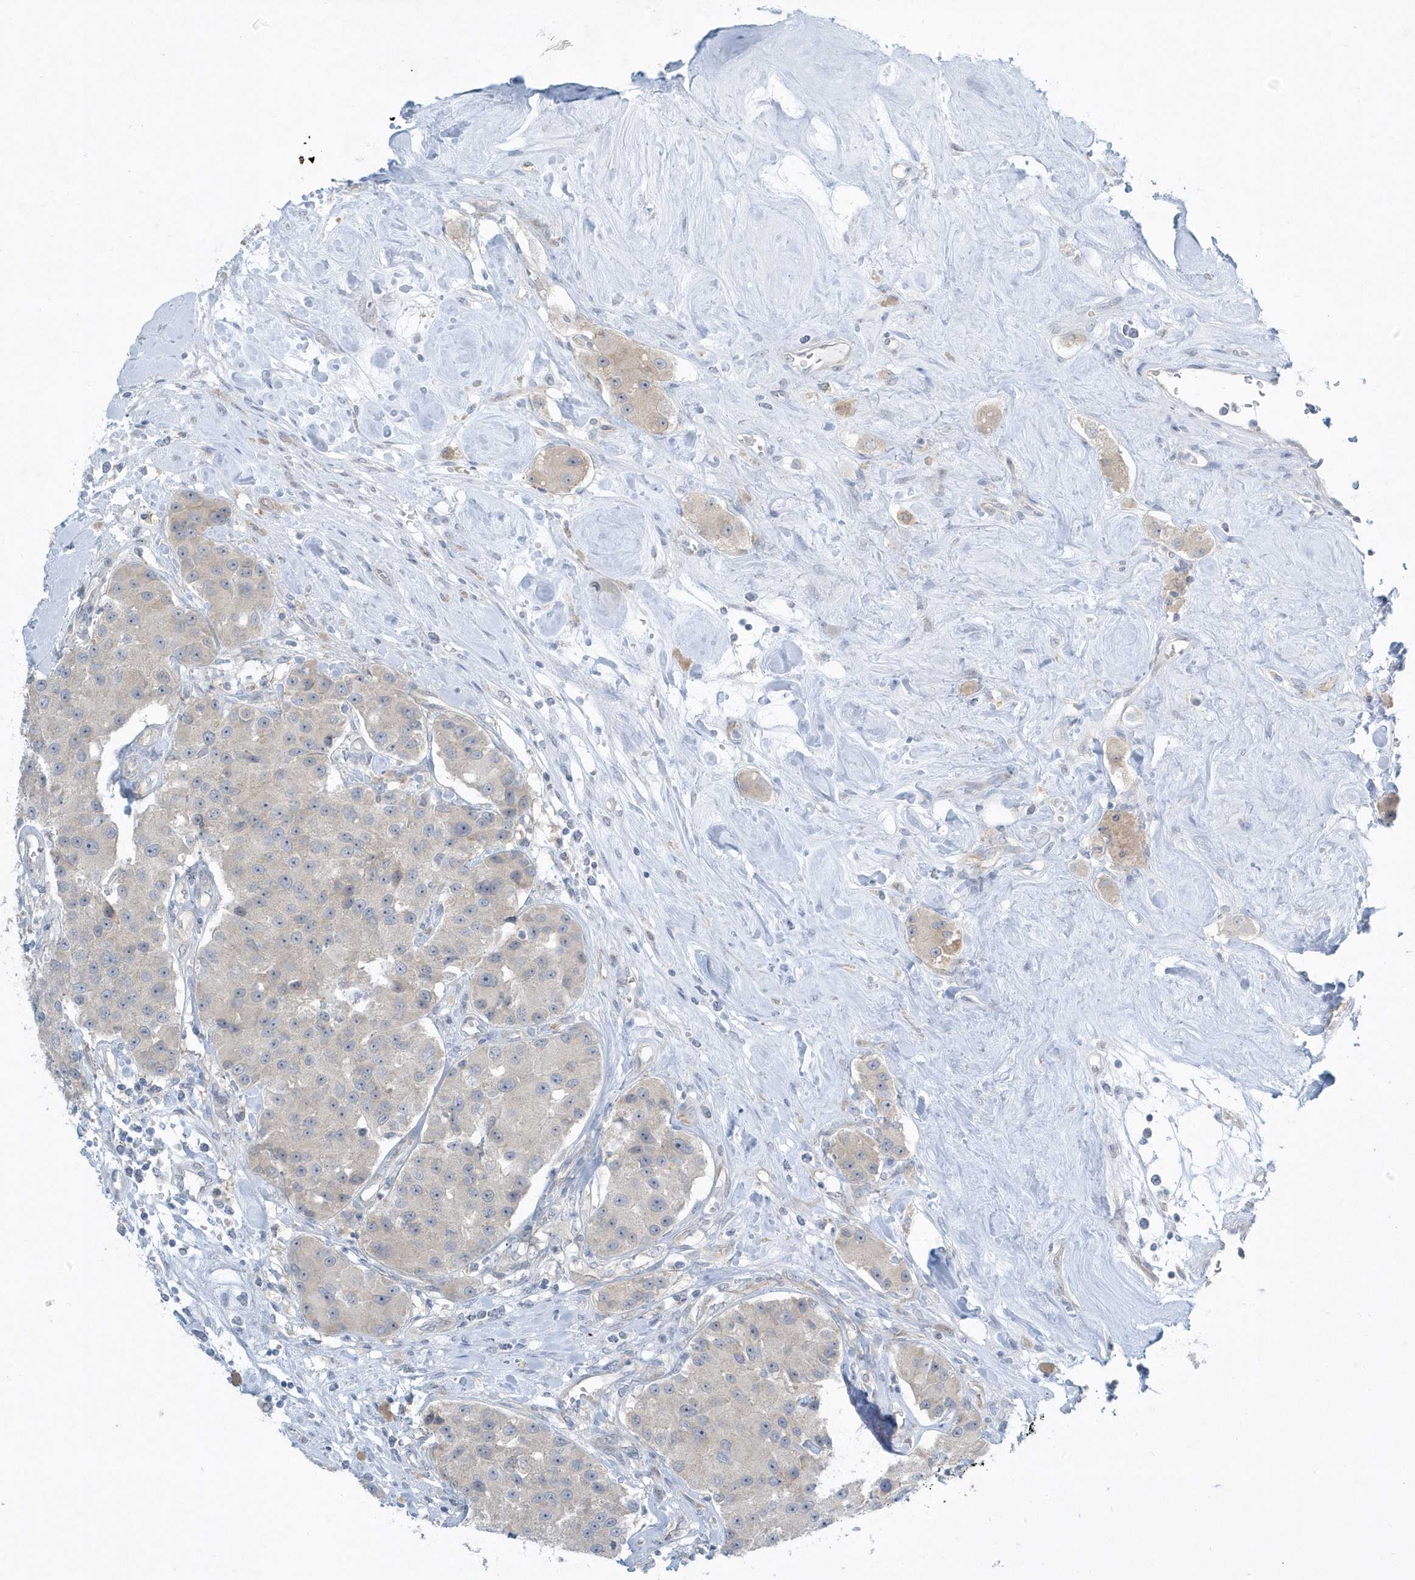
{"staining": {"intensity": "weak", "quantity": "<25%", "location": "cytoplasmic/membranous"}, "tissue": "carcinoid", "cell_type": "Tumor cells", "image_type": "cancer", "snomed": [{"axis": "morphology", "description": "Carcinoid, malignant, NOS"}, {"axis": "topography", "description": "Pancreas"}], "caption": "Immunohistochemical staining of human carcinoid demonstrates no significant positivity in tumor cells.", "gene": "SCN3A", "patient": {"sex": "male", "age": 41}}